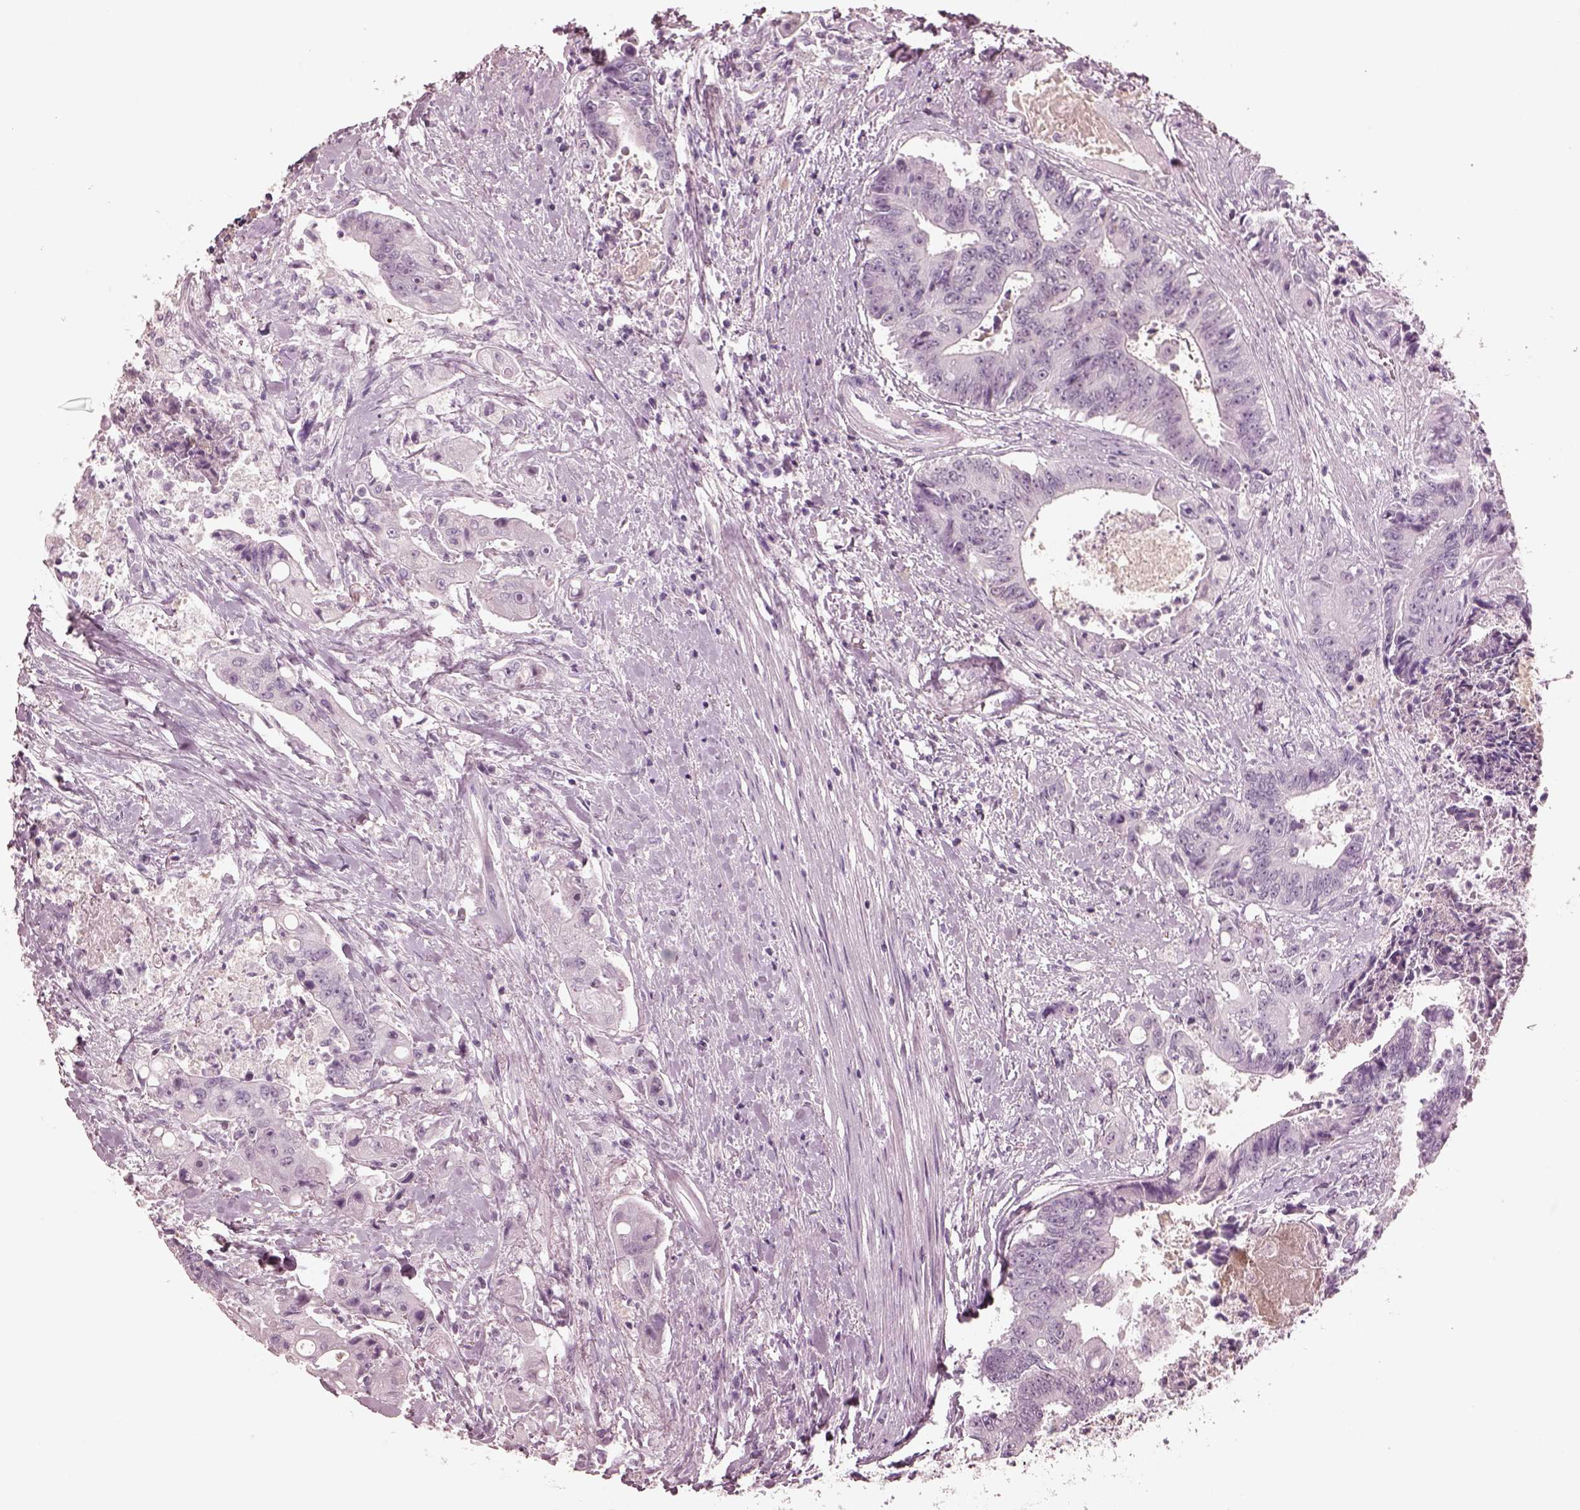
{"staining": {"intensity": "negative", "quantity": "none", "location": "none"}, "tissue": "colorectal cancer", "cell_type": "Tumor cells", "image_type": "cancer", "snomed": [{"axis": "morphology", "description": "Adenocarcinoma, NOS"}, {"axis": "topography", "description": "Rectum"}], "caption": "Histopathology image shows no protein expression in tumor cells of colorectal adenocarcinoma tissue.", "gene": "C2orf81", "patient": {"sex": "male", "age": 54}}